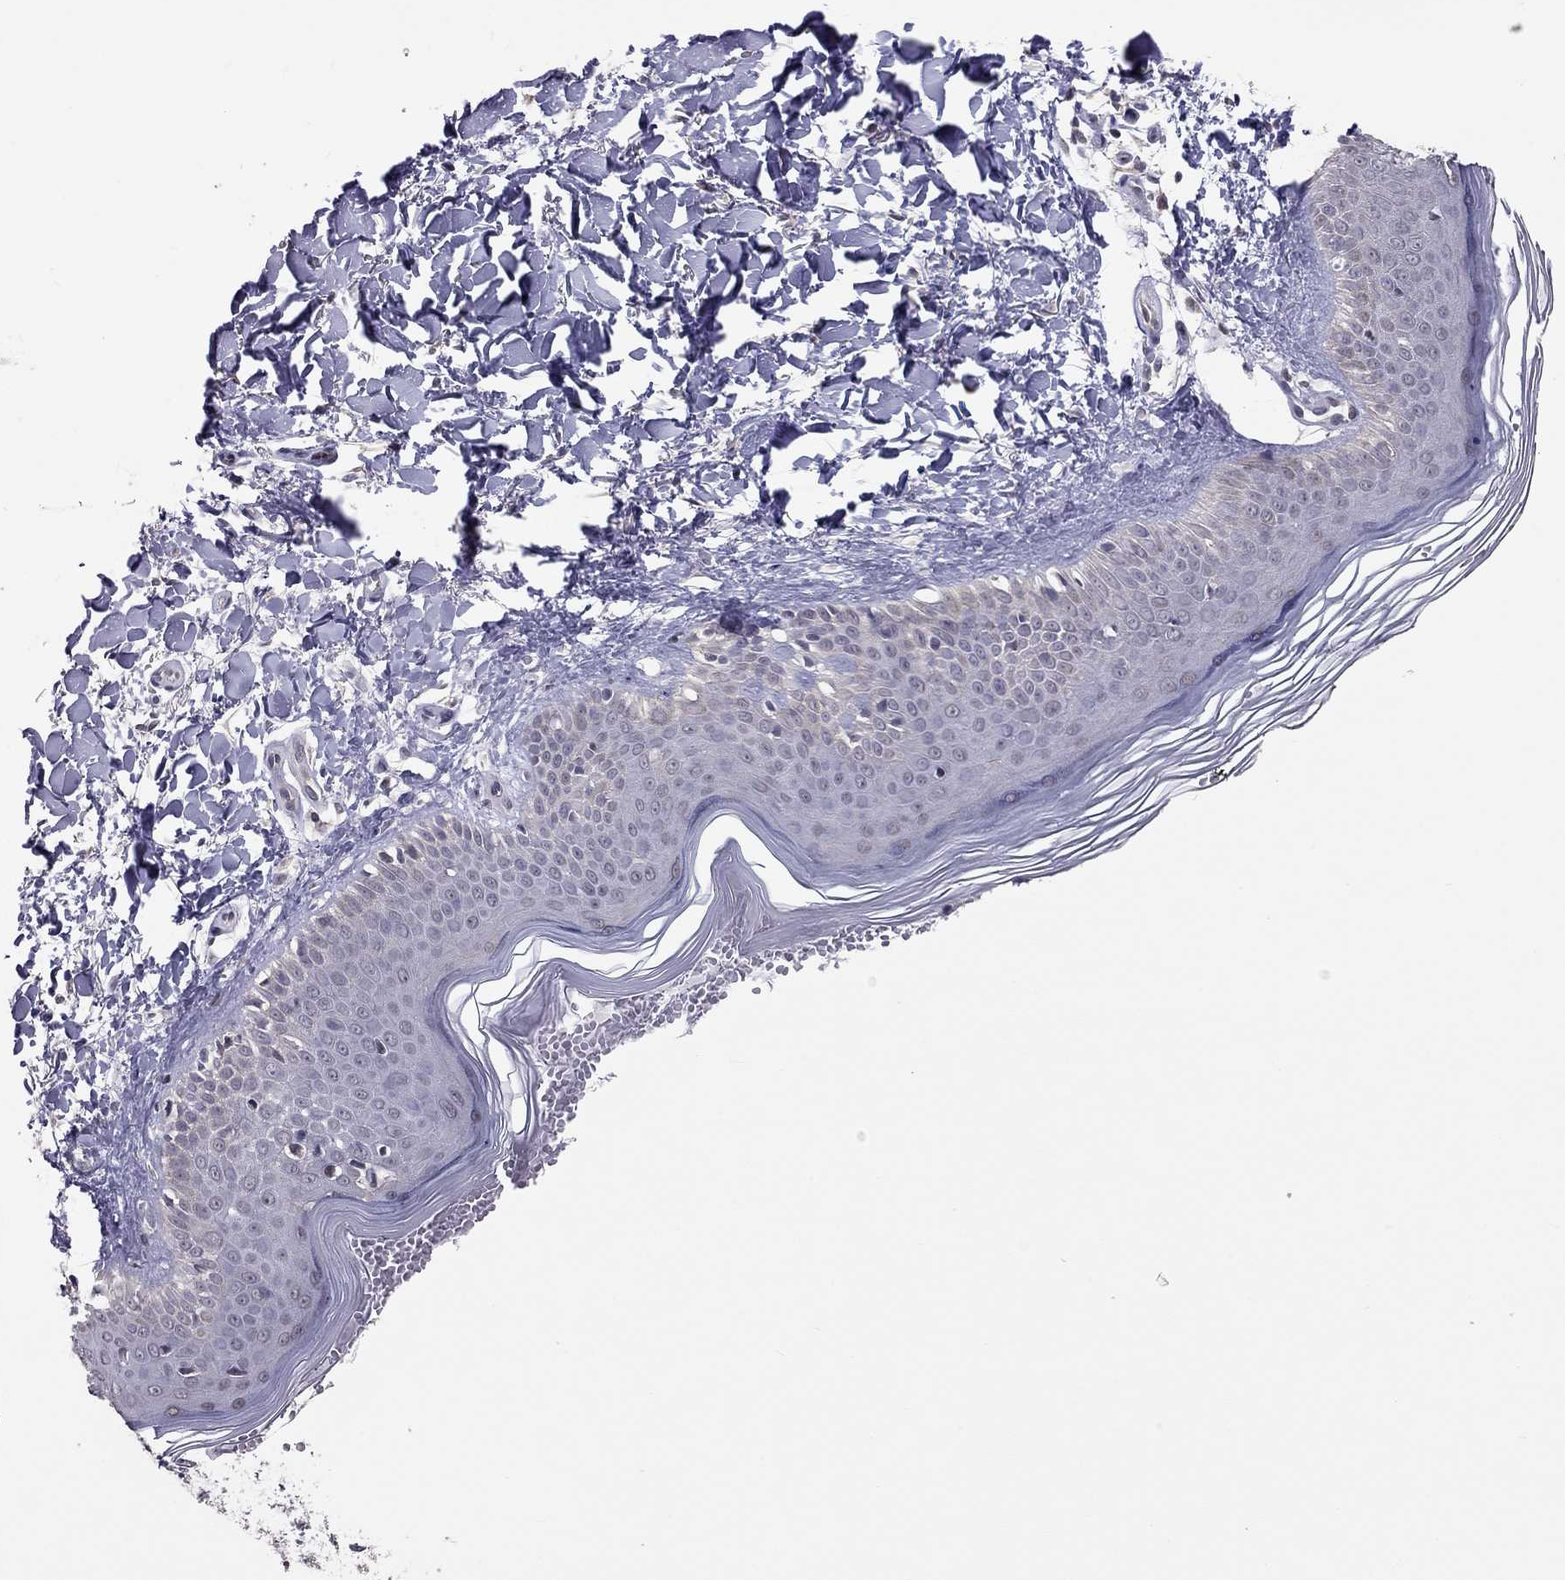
{"staining": {"intensity": "negative", "quantity": "none", "location": "none"}, "tissue": "melanoma", "cell_type": "Tumor cells", "image_type": "cancer", "snomed": [{"axis": "morphology", "description": "Malignant melanoma, NOS"}, {"axis": "topography", "description": "Skin"}], "caption": "The photomicrograph exhibits no significant staining in tumor cells of malignant melanoma. The staining is performed using DAB (3,3'-diaminobenzidine) brown chromogen with nuclei counter-stained in using hematoxylin.", "gene": "HSF2BP", "patient": {"sex": "female", "age": 73}}